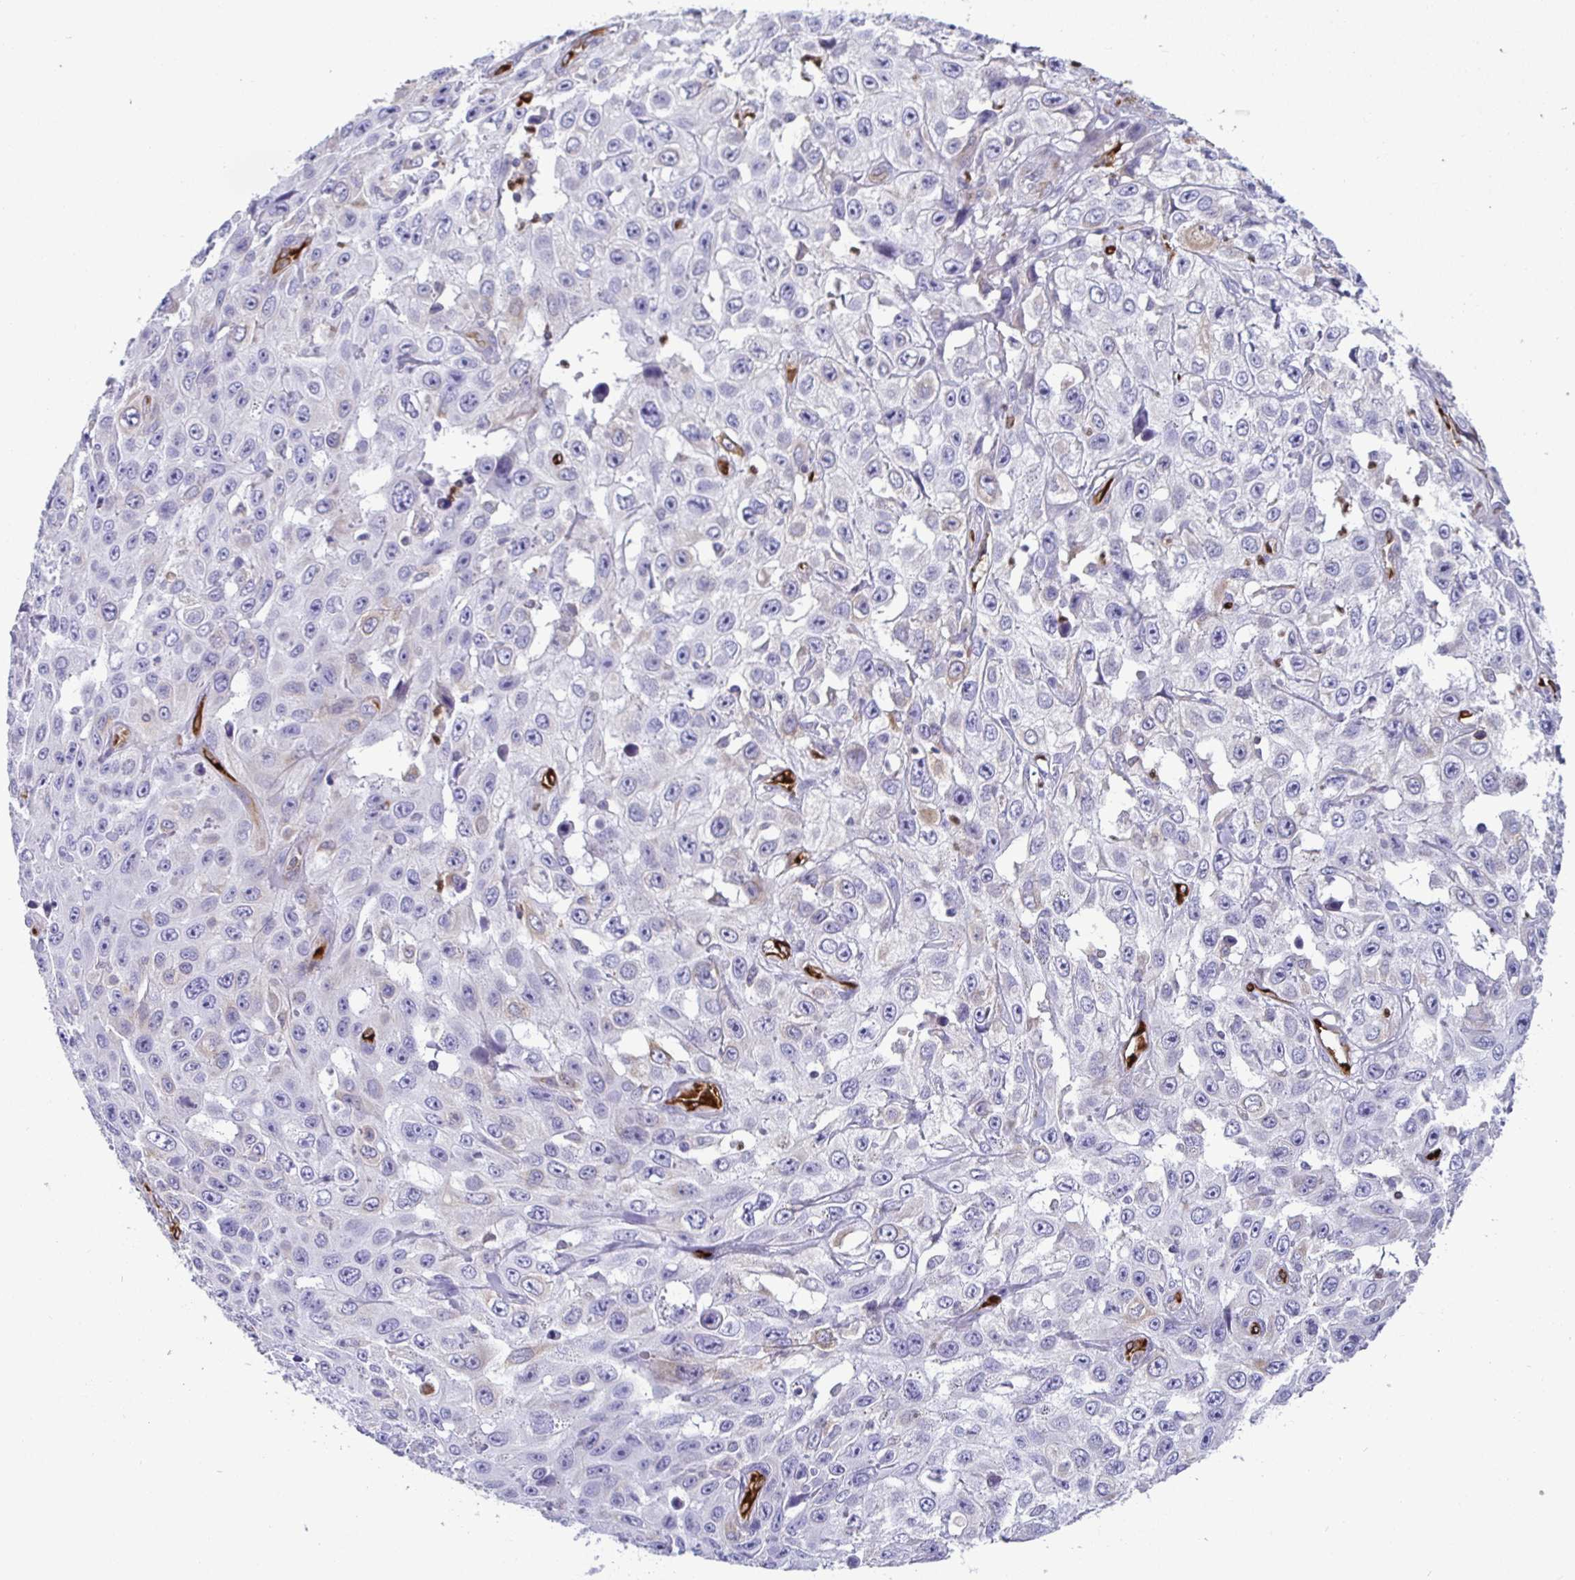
{"staining": {"intensity": "negative", "quantity": "none", "location": "none"}, "tissue": "skin cancer", "cell_type": "Tumor cells", "image_type": "cancer", "snomed": [{"axis": "morphology", "description": "Squamous cell carcinoma, NOS"}, {"axis": "topography", "description": "Skin"}], "caption": "Skin squamous cell carcinoma was stained to show a protein in brown. There is no significant staining in tumor cells.", "gene": "TP53I11", "patient": {"sex": "male", "age": 82}}